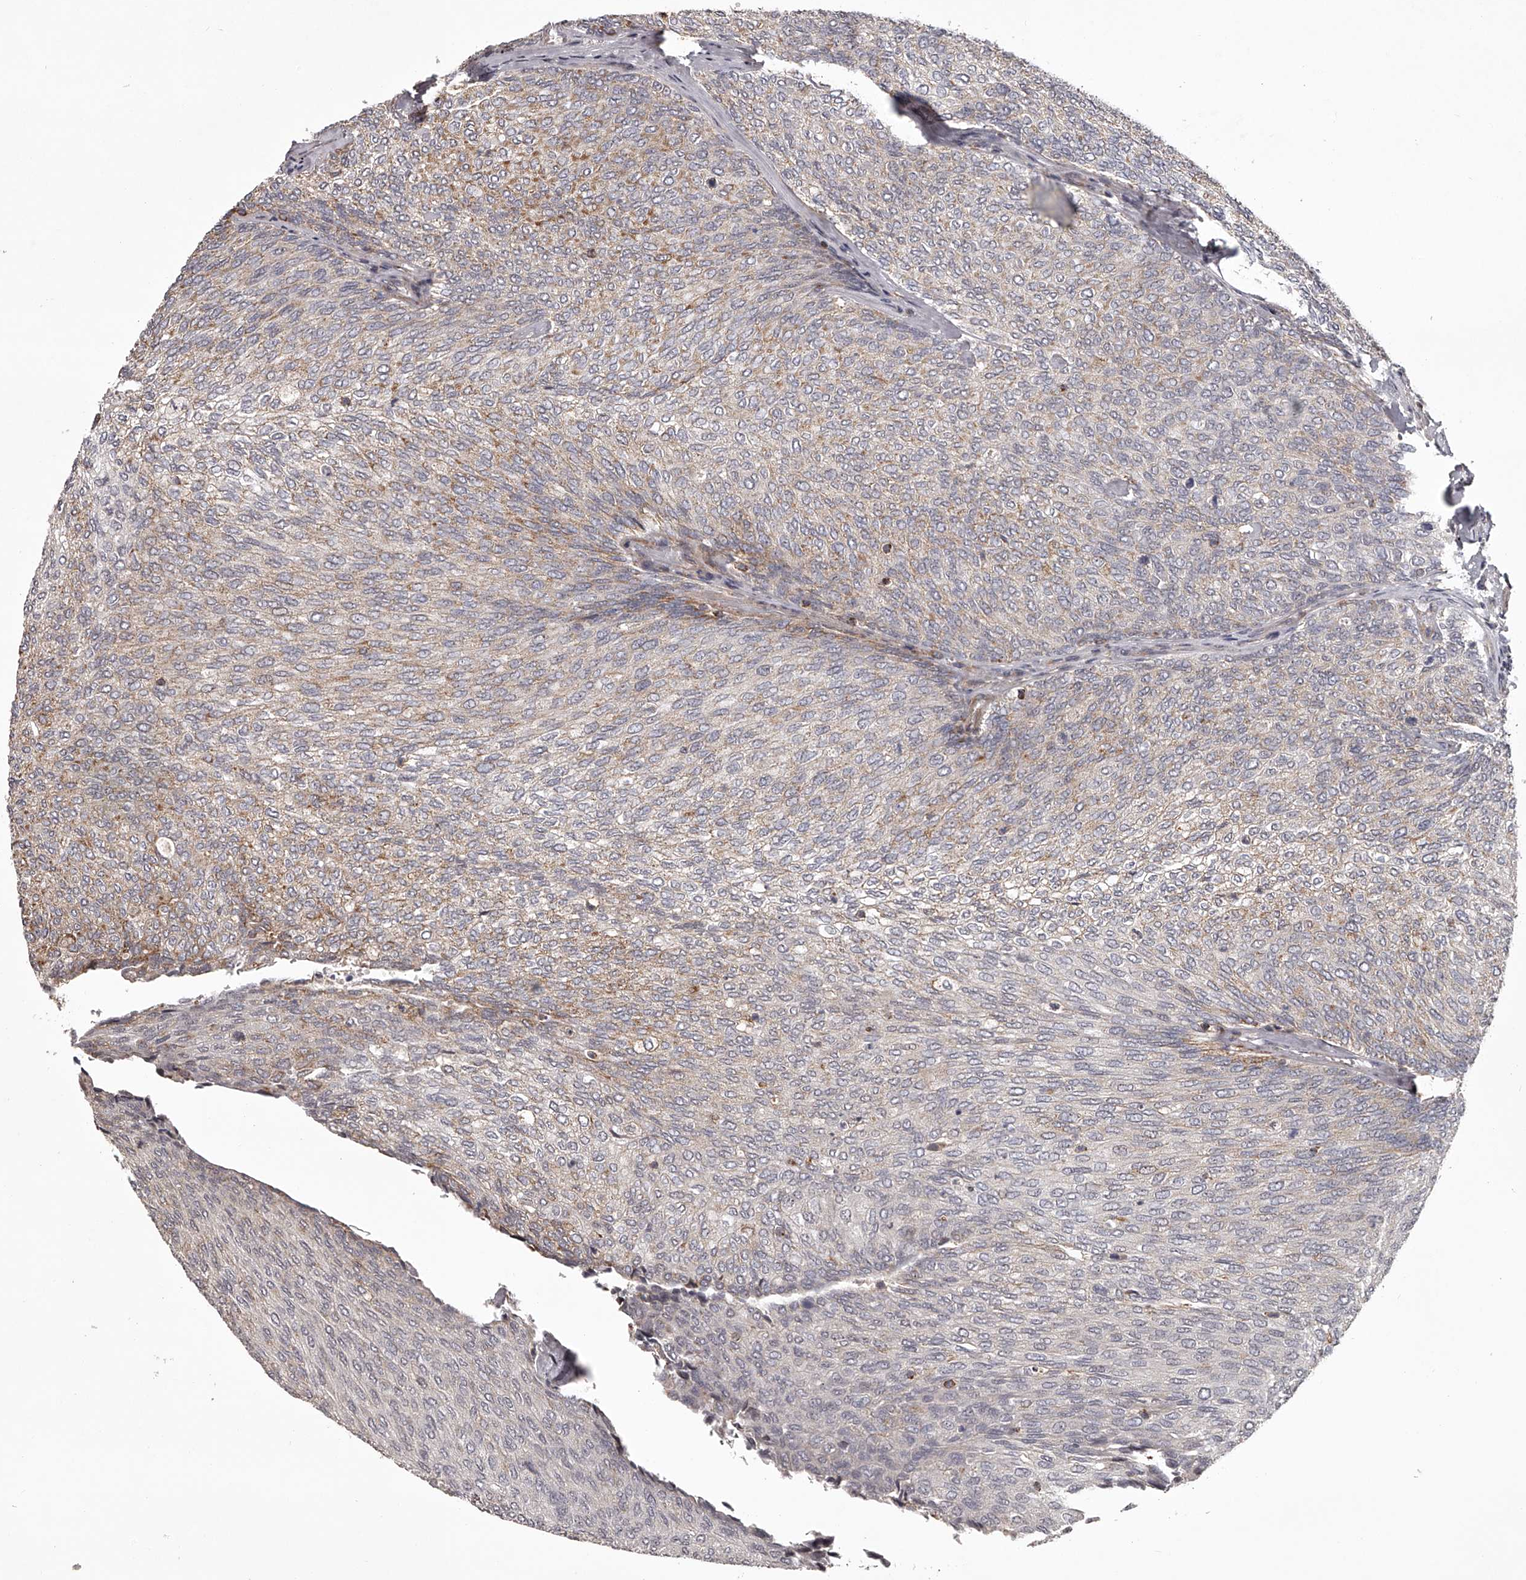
{"staining": {"intensity": "weak", "quantity": "<25%", "location": "cytoplasmic/membranous"}, "tissue": "urothelial cancer", "cell_type": "Tumor cells", "image_type": "cancer", "snomed": [{"axis": "morphology", "description": "Urothelial carcinoma, Low grade"}, {"axis": "topography", "description": "Urinary bladder"}], "caption": "This micrograph is of urothelial cancer stained with IHC to label a protein in brown with the nuclei are counter-stained blue. There is no staining in tumor cells.", "gene": "RRP36", "patient": {"sex": "female", "age": 79}}